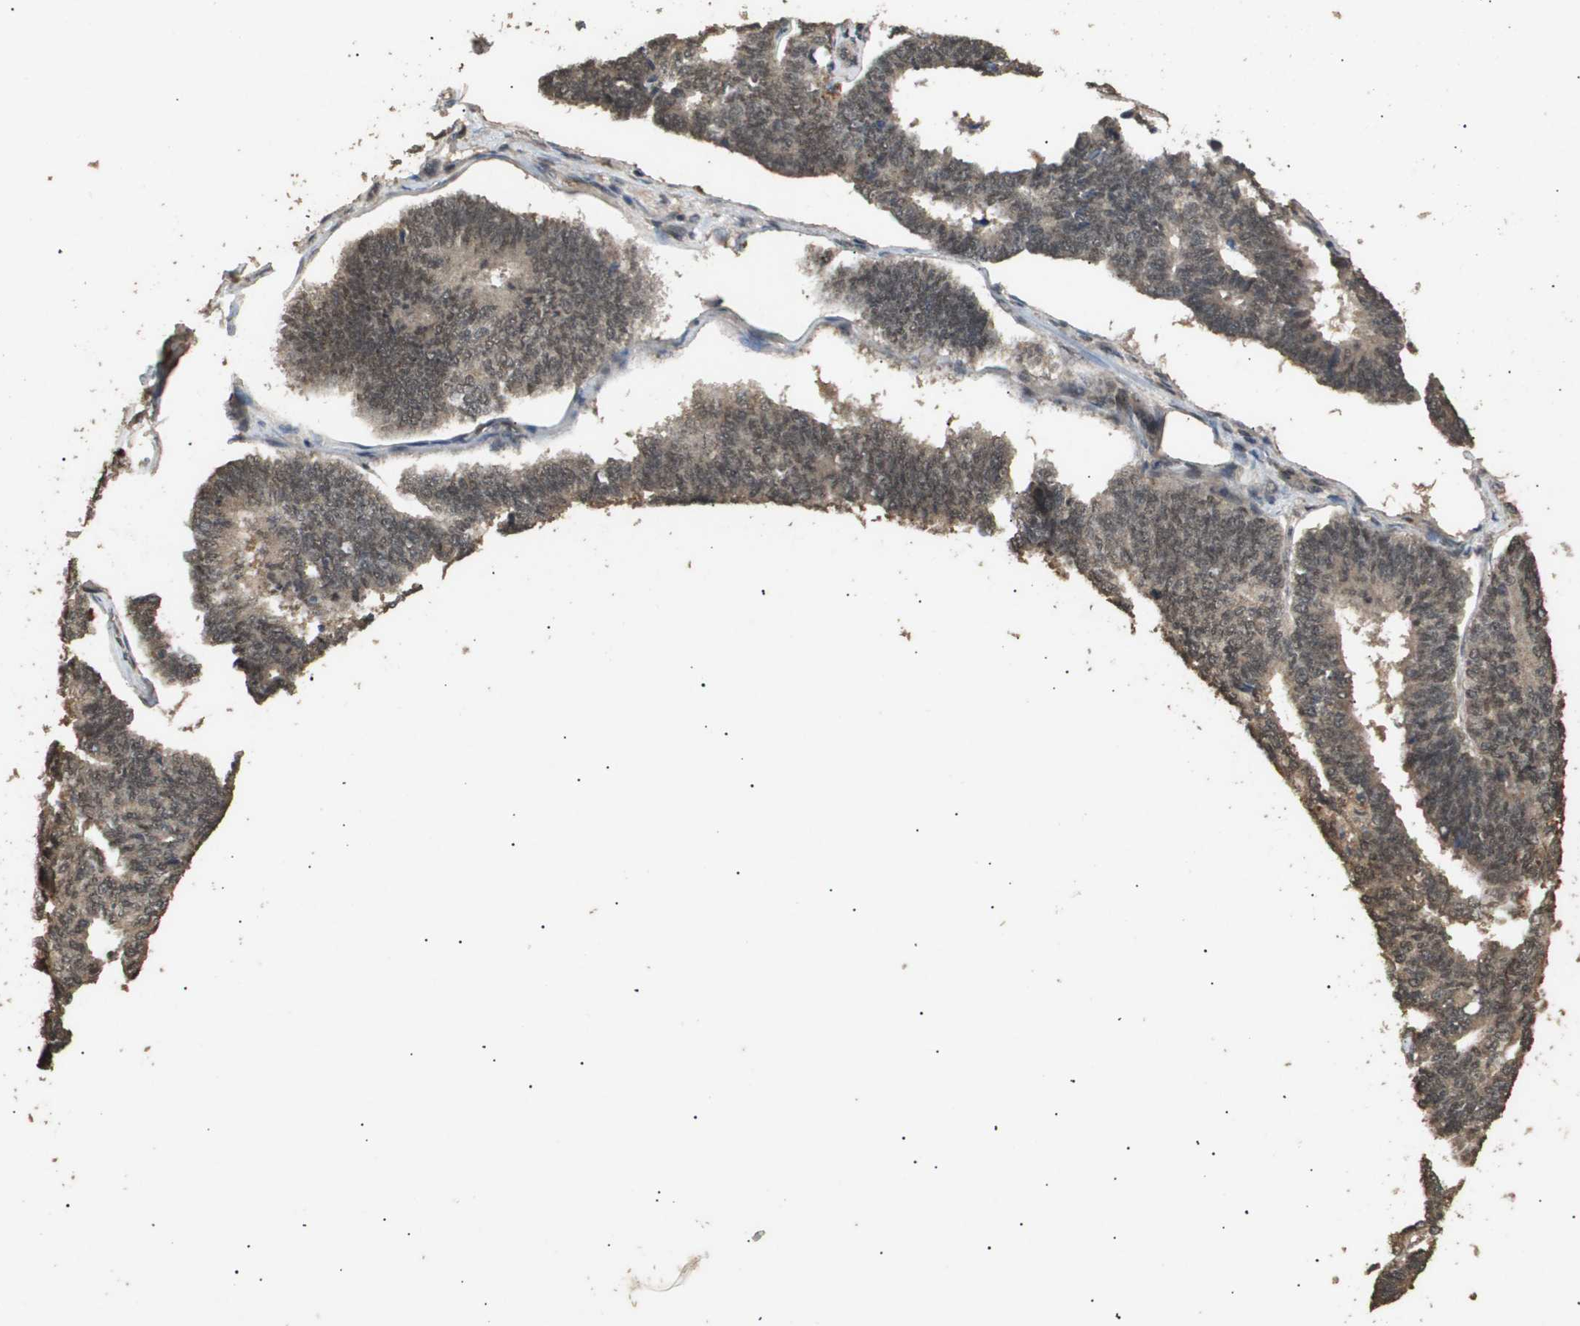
{"staining": {"intensity": "weak", "quantity": ">75%", "location": "cytoplasmic/membranous,nuclear"}, "tissue": "endometrial cancer", "cell_type": "Tumor cells", "image_type": "cancer", "snomed": [{"axis": "morphology", "description": "Adenocarcinoma, NOS"}, {"axis": "topography", "description": "Endometrium"}], "caption": "Protein expression analysis of adenocarcinoma (endometrial) reveals weak cytoplasmic/membranous and nuclear expression in about >75% of tumor cells.", "gene": "ING1", "patient": {"sex": "female", "age": 70}}